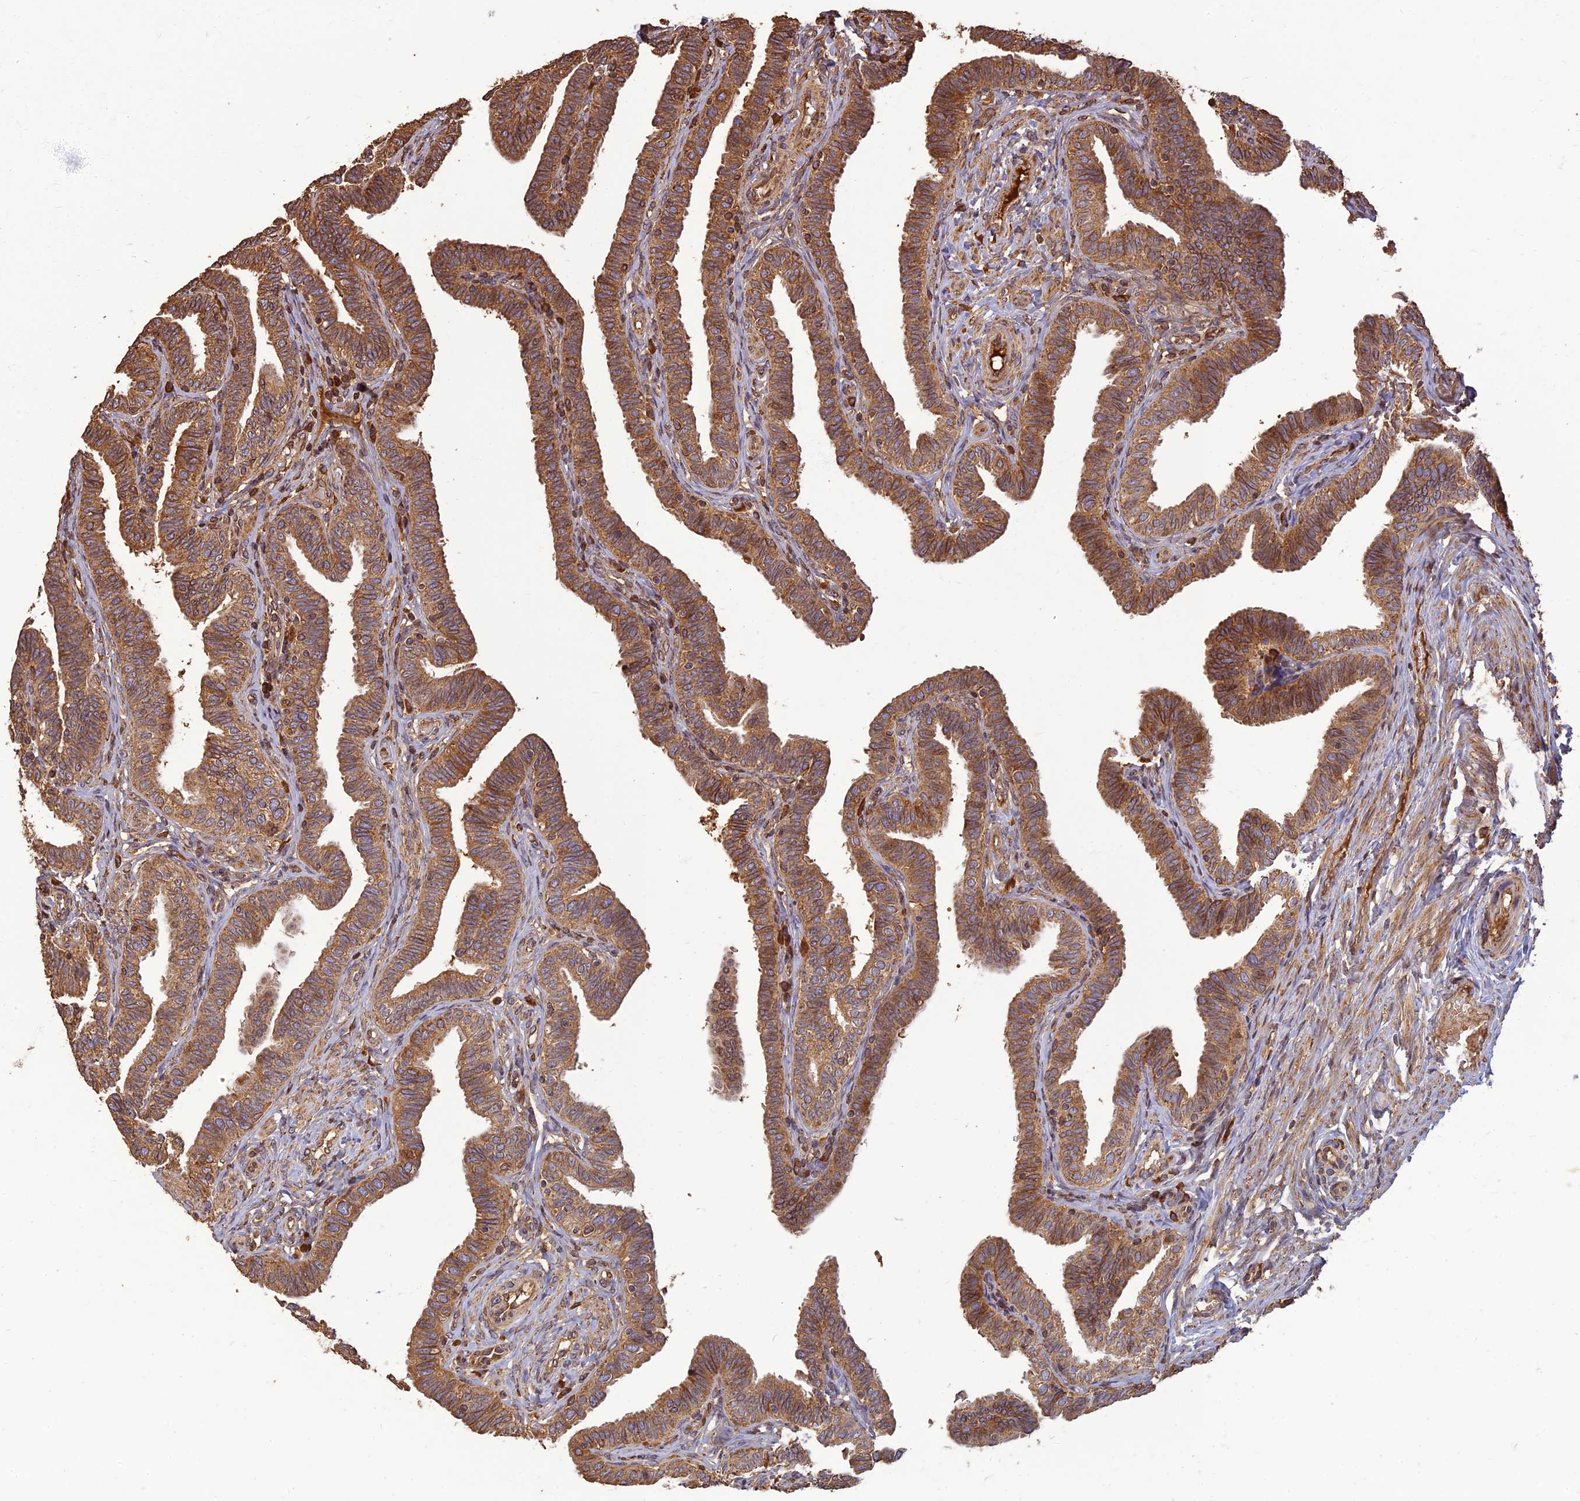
{"staining": {"intensity": "moderate", "quantity": ">75%", "location": "cytoplasmic/membranous"}, "tissue": "fallopian tube", "cell_type": "Glandular cells", "image_type": "normal", "snomed": [{"axis": "morphology", "description": "Normal tissue, NOS"}, {"axis": "topography", "description": "Fallopian tube"}], "caption": "A histopathology image of human fallopian tube stained for a protein displays moderate cytoplasmic/membranous brown staining in glandular cells.", "gene": "CORO1C", "patient": {"sex": "female", "age": 39}}